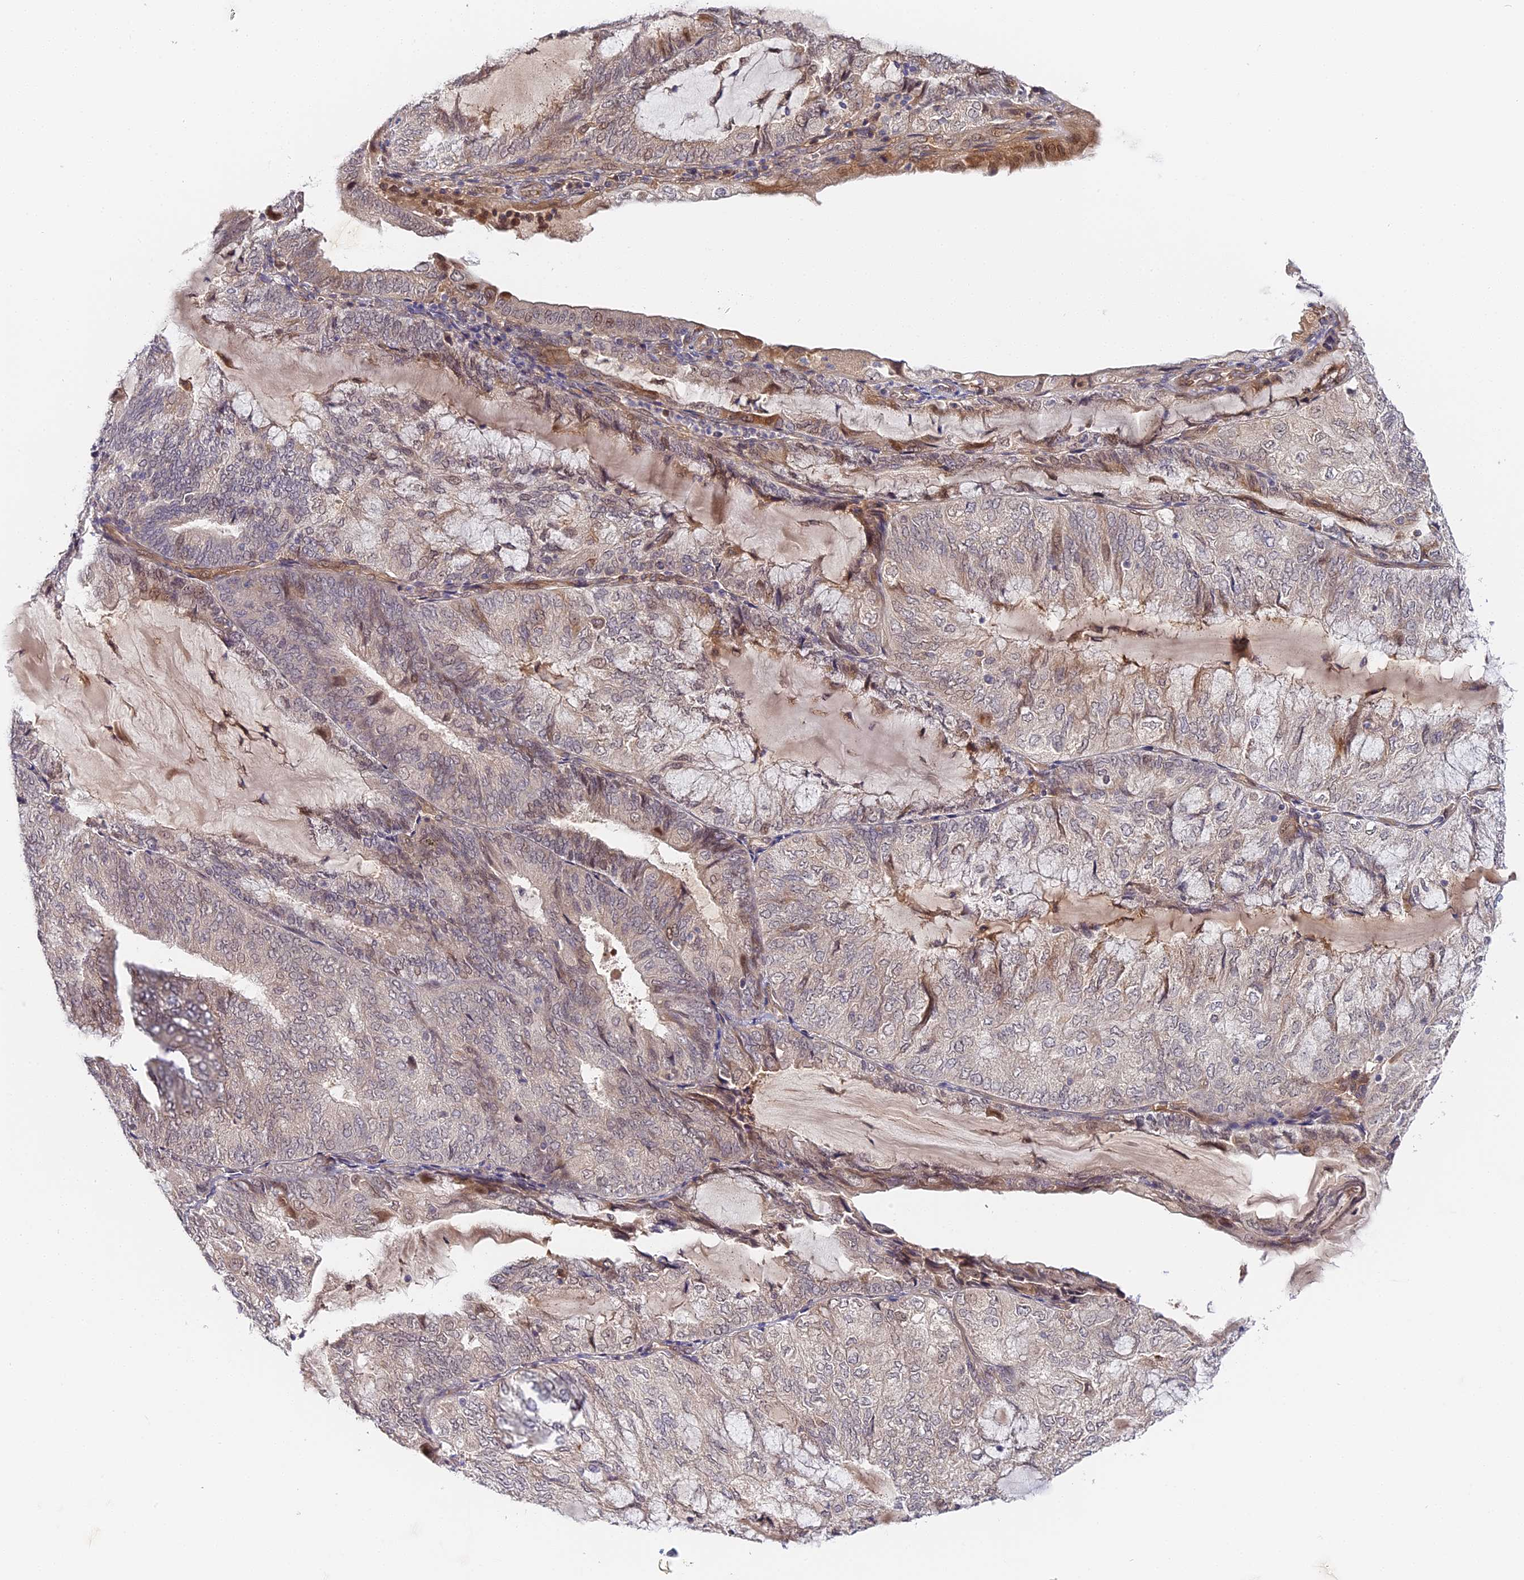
{"staining": {"intensity": "moderate", "quantity": "<25%", "location": "cytoplasmic/membranous,nuclear"}, "tissue": "endometrial cancer", "cell_type": "Tumor cells", "image_type": "cancer", "snomed": [{"axis": "morphology", "description": "Adenocarcinoma, NOS"}, {"axis": "topography", "description": "Endometrium"}], "caption": "Protein analysis of endometrial cancer tissue exhibits moderate cytoplasmic/membranous and nuclear staining in about <25% of tumor cells.", "gene": "IMPACT", "patient": {"sex": "female", "age": 81}}